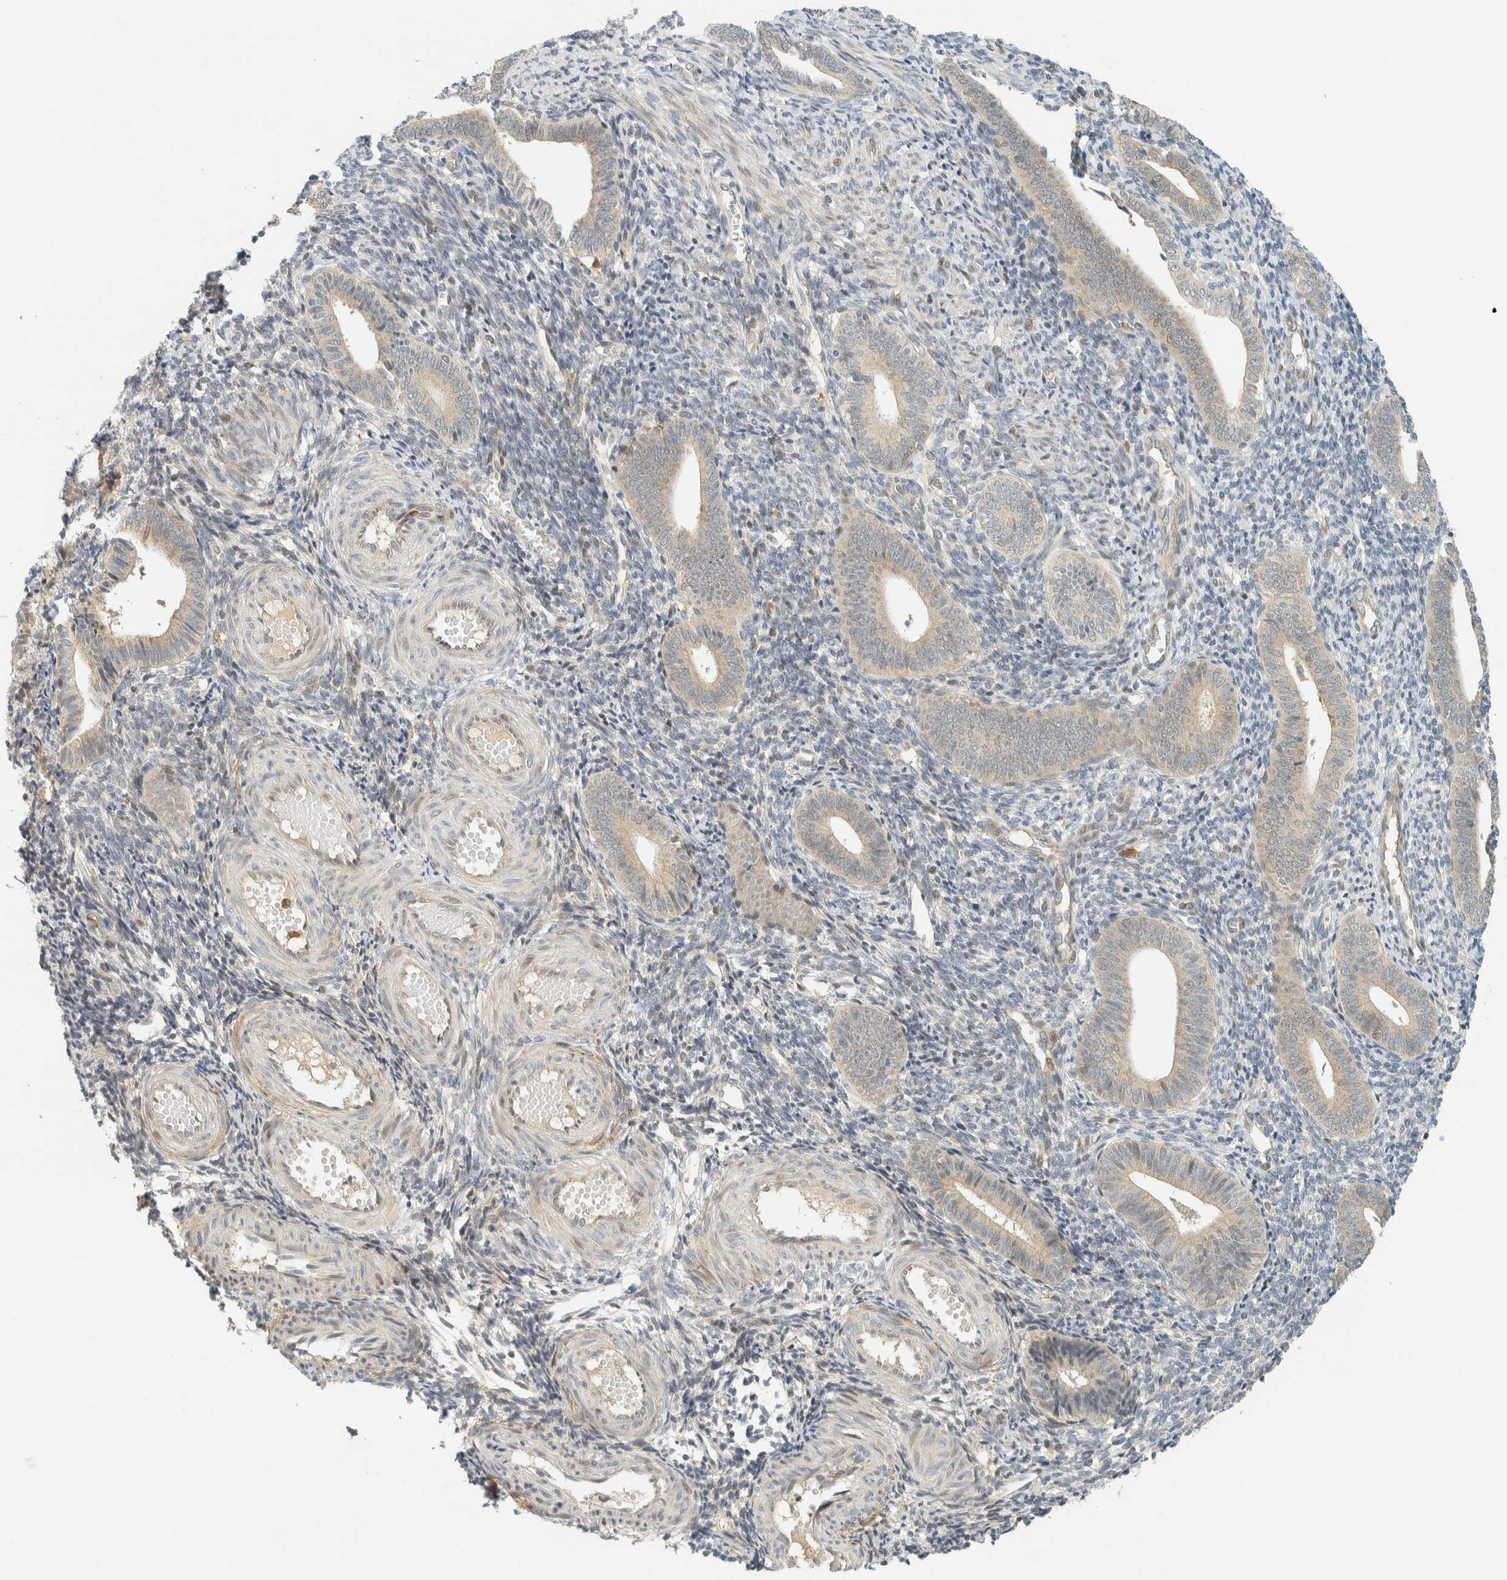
{"staining": {"intensity": "negative", "quantity": "none", "location": "none"}, "tissue": "endometrium", "cell_type": "Cells in endometrial stroma", "image_type": "normal", "snomed": [{"axis": "morphology", "description": "Normal tissue, NOS"}, {"axis": "topography", "description": "Uterus"}, {"axis": "topography", "description": "Endometrium"}], "caption": "There is no significant positivity in cells in endometrial stroma of endometrium. The staining was performed using DAB (3,3'-diaminobenzidine) to visualize the protein expression in brown, while the nuclei were stained in blue with hematoxylin (Magnification: 20x).", "gene": "CCDC171", "patient": {"sex": "female", "age": 33}}